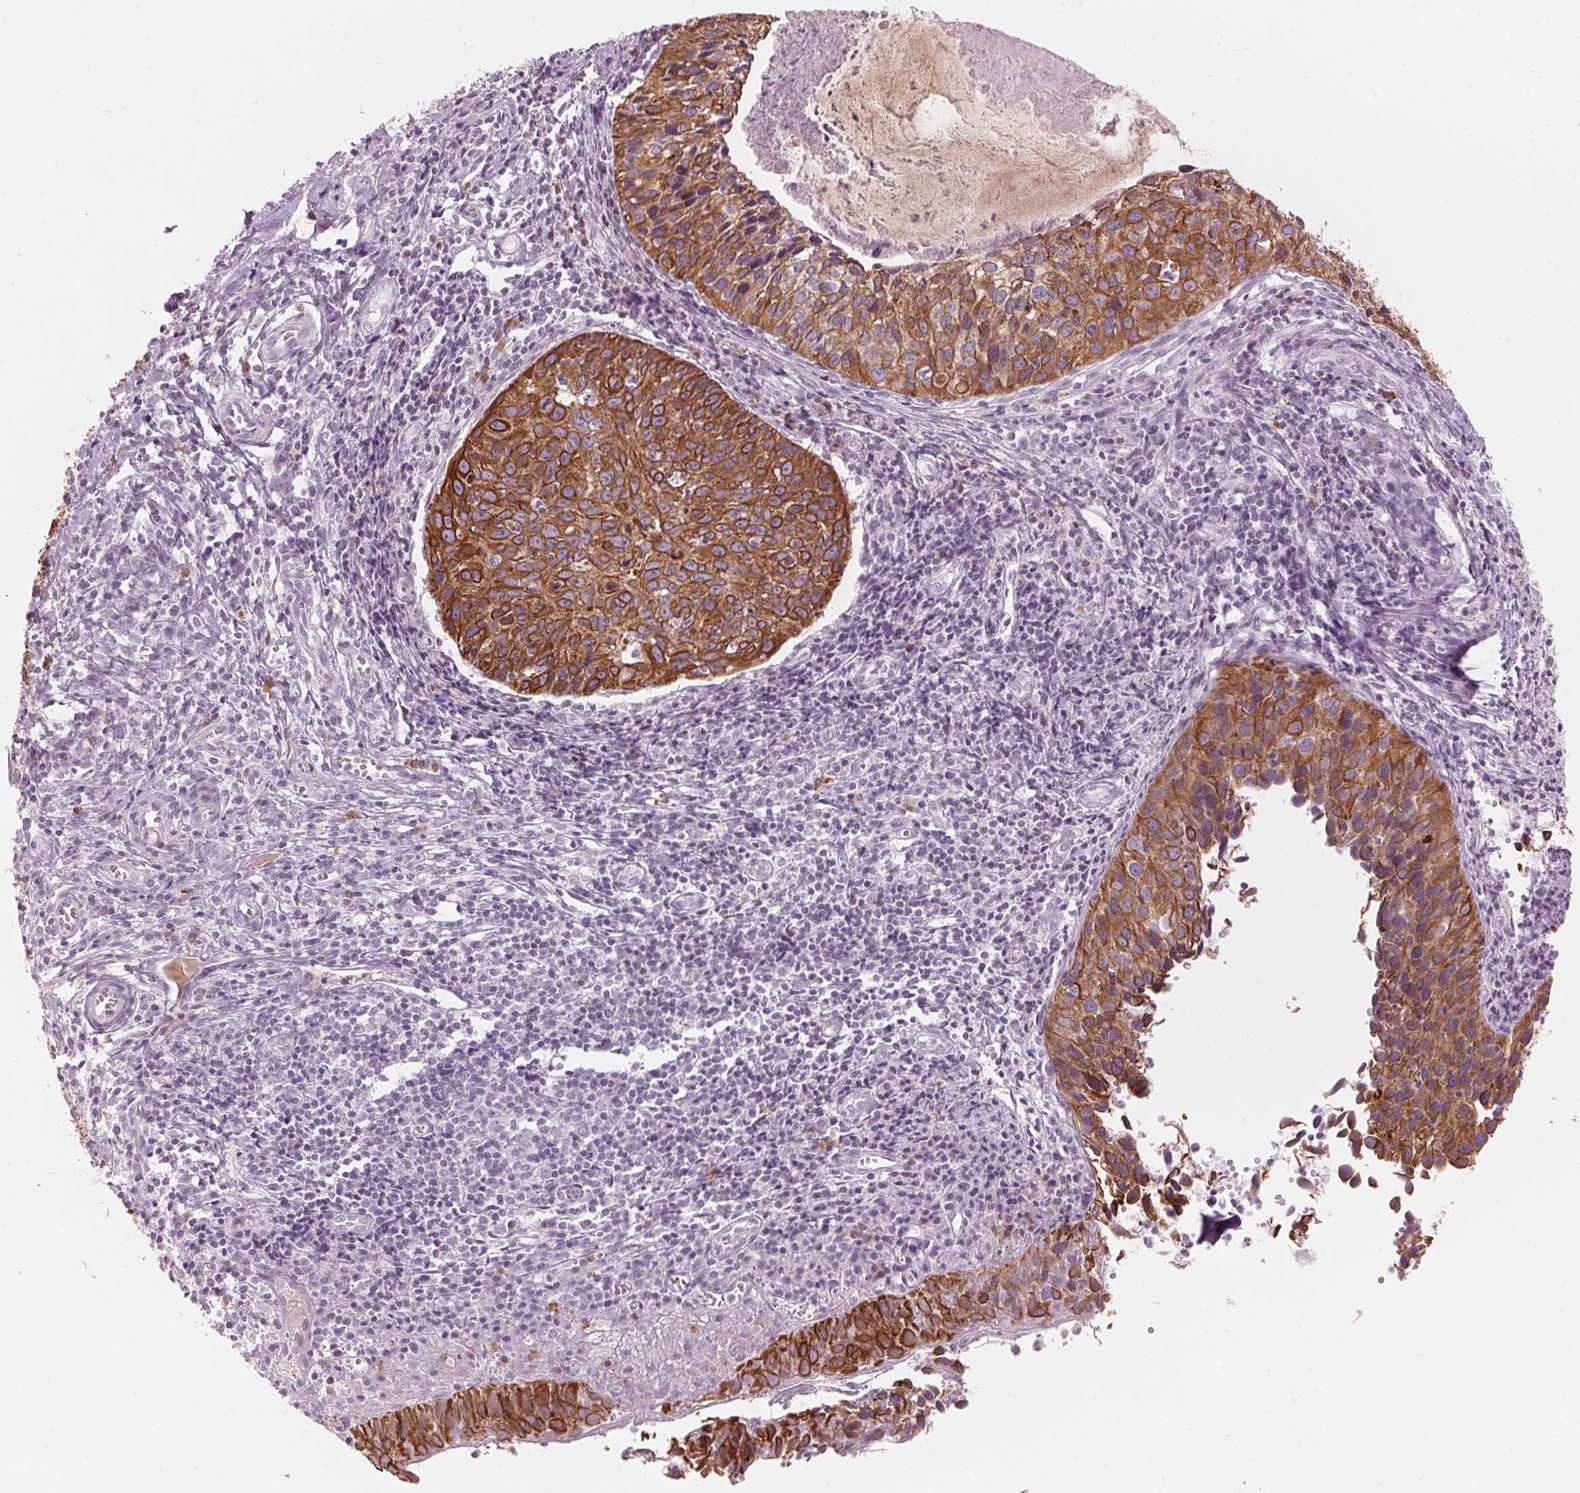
{"staining": {"intensity": "strong", "quantity": ">75%", "location": "cytoplasmic/membranous"}, "tissue": "cervical cancer", "cell_type": "Tumor cells", "image_type": "cancer", "snomed": [{"axis": "morphology", "description": "Squamous cell carcinoma, NOS"}, {"axis": "topography", "description": "Cervix"}], "caption": "This image reveals immunohistochemistry (IHC) staining of human squamous cell carcinoma (cervical), with high strong cytoplasmic/membranous staining in about >75% of tumor cells.", "gene": "SCTR", "patient": {"sex": "female", "age": 31}}